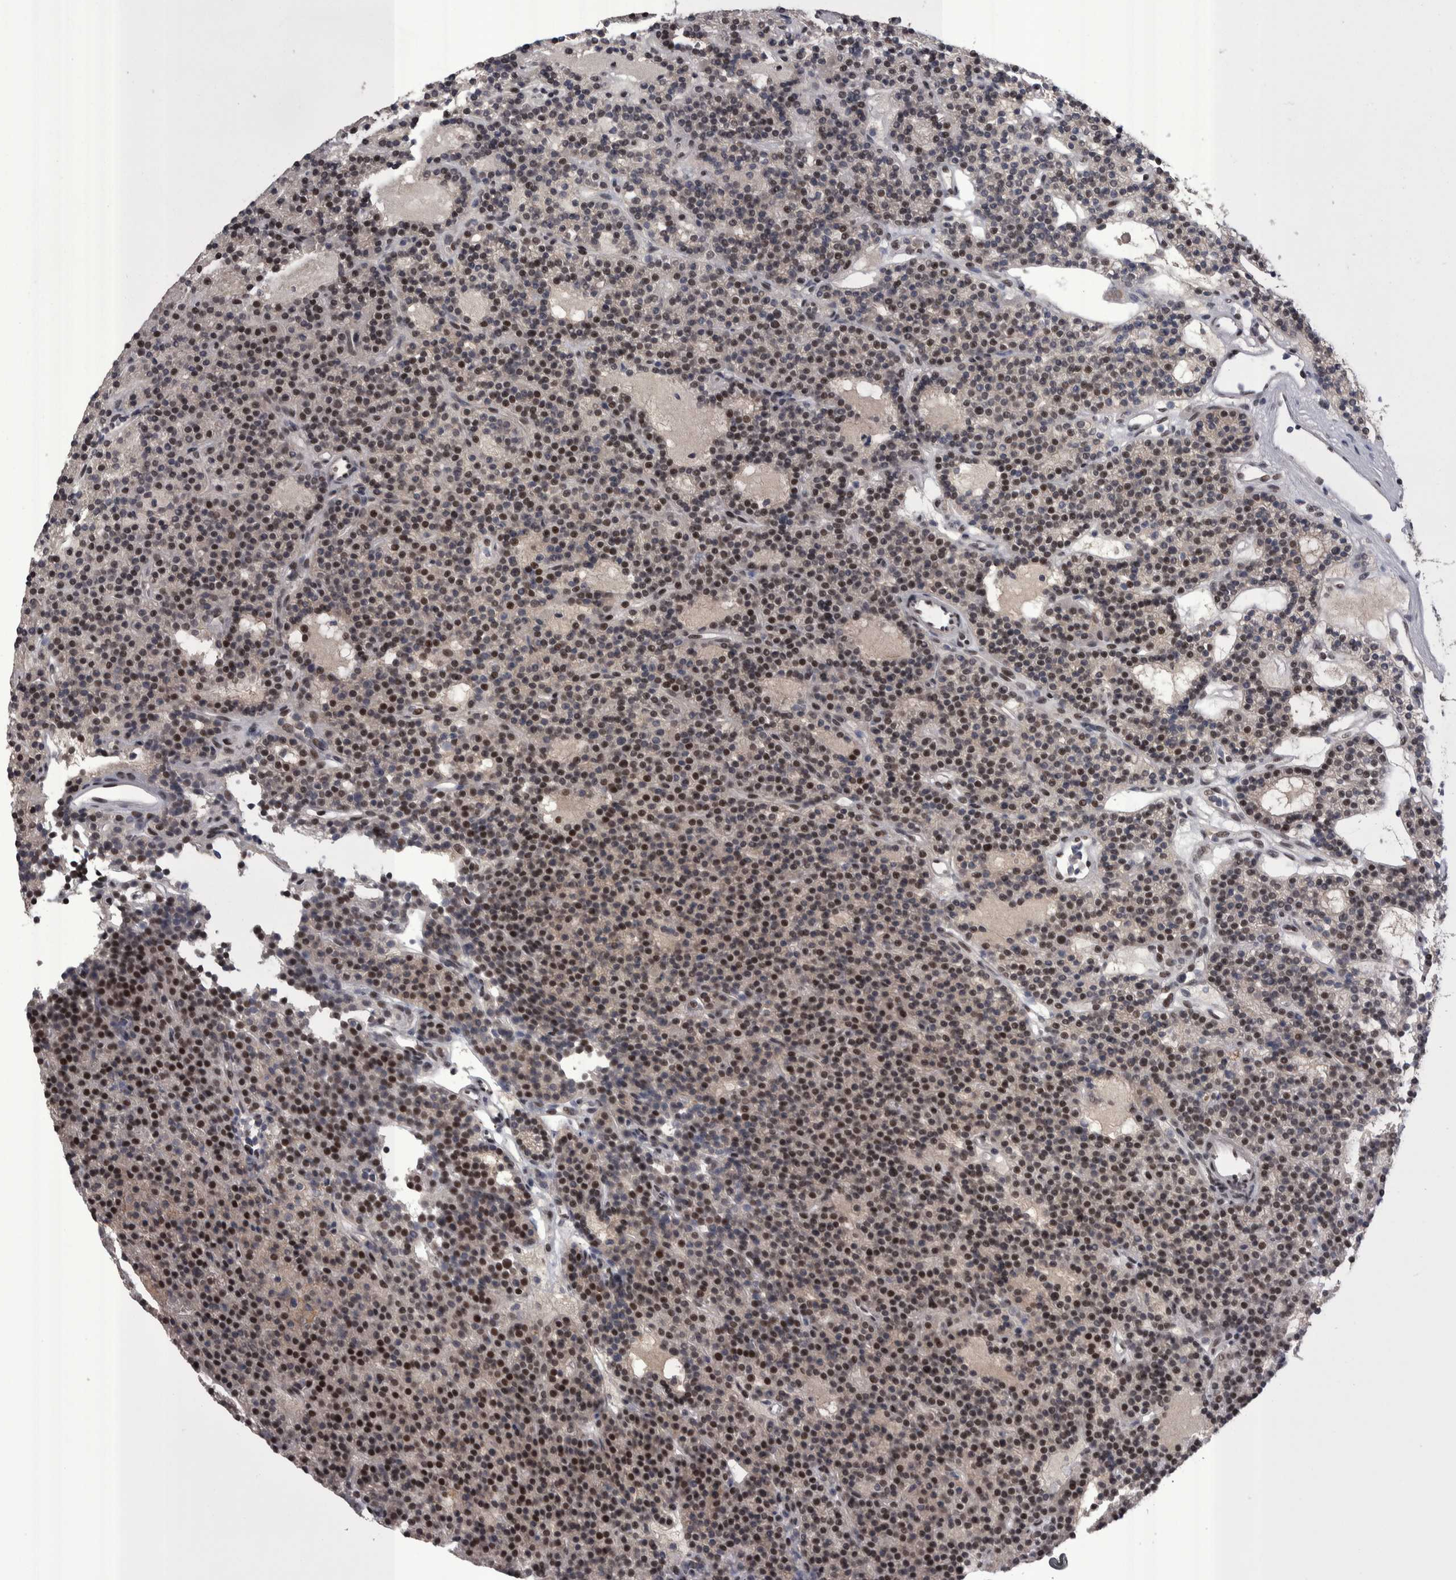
{"staining": {"intensity": "moderate", "quantity": "25%-75%", "location": "nuclear"}, "tissue": "parathyroid gland", "cell_type": "Glandular cells", "image_type": "normal", "snomed": [{"axis": "morphology", "description": "Normal tissue, NOS"}, {"axis": "topography", "description": "Parathyroid gland"}], "caption": "Protein staining of normal parathyroid gland reveals moderate nuclear staining in approximately 25%-75% of glandular cells.", "gene": "DMTF1", "patient": {"sex": "male", "age": 75}}